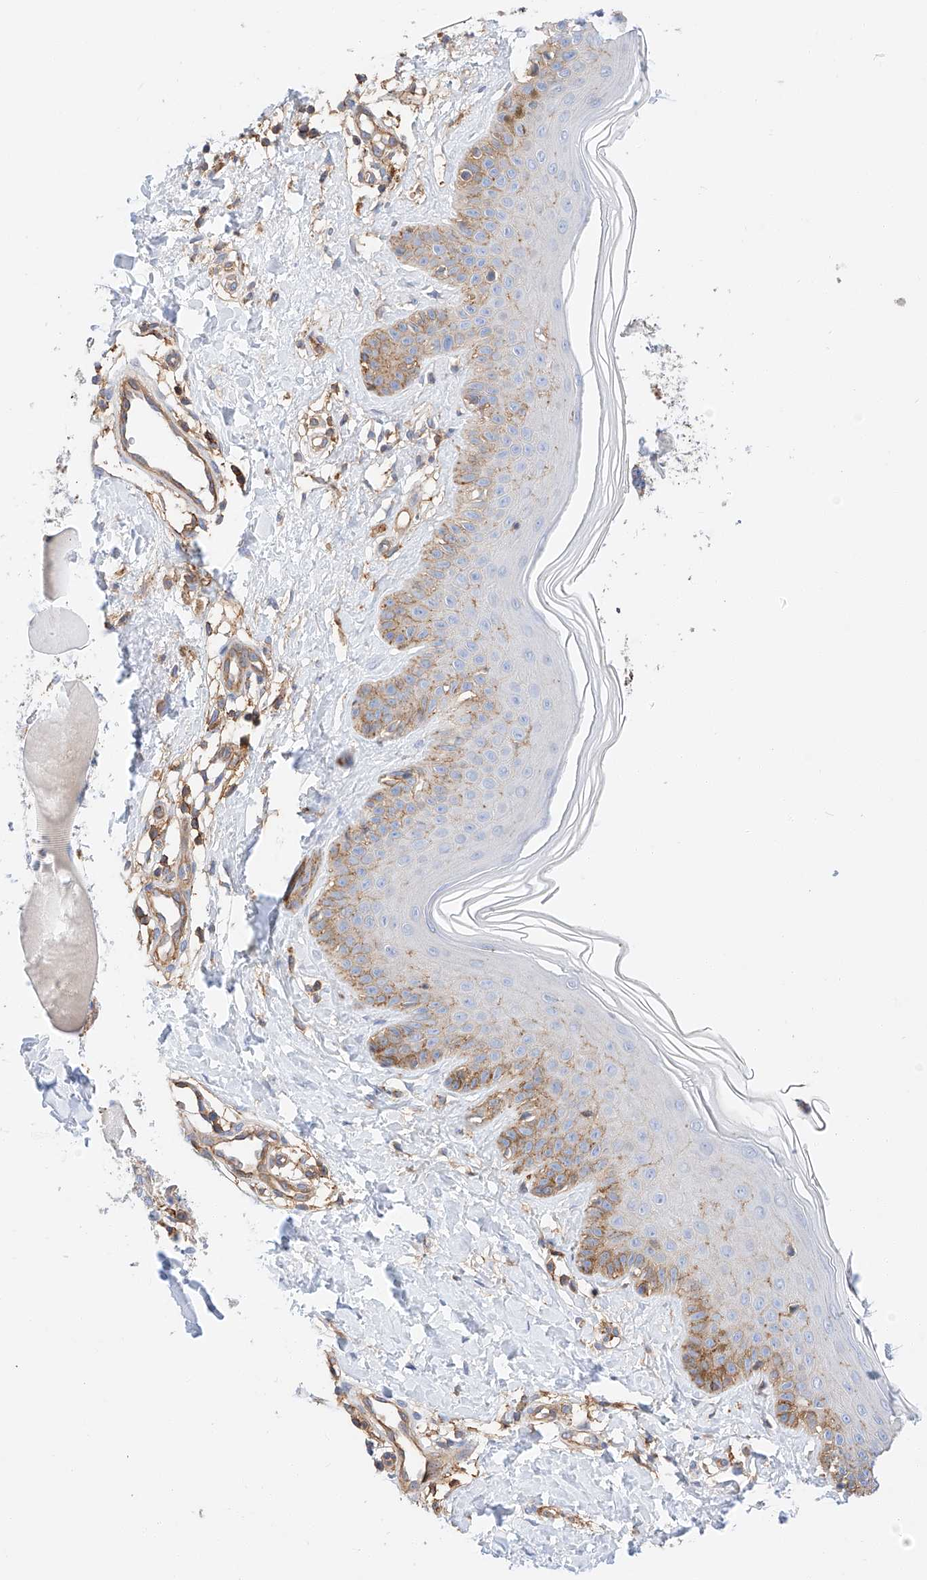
{"staining": {"intensity": "moderate", "quantity": ">75%", "location": "cytoplasmic/membranous"}, "tissue": "skin", "cell_type": "Fibroblasts", "image_type": "normal", "snomed": [{"axis": "morphology", "description": "Normal tissue, NOS"}, {"axis": "topography", "description": "Skin"}], "caption": "Immunohistochemistry (IHC) of normal skin shows medium levels of moderate cytoplasmic/membranous expression in approximately >75% of fibroblasts. The staining was performed using DAB to visualize the protein expression in brown, while the nuclei were stained in blue with hematoxylin (Magnification: 20x).", "gene": "ENSG00000259132", "patient": {"sex": "male", "age": 52}}